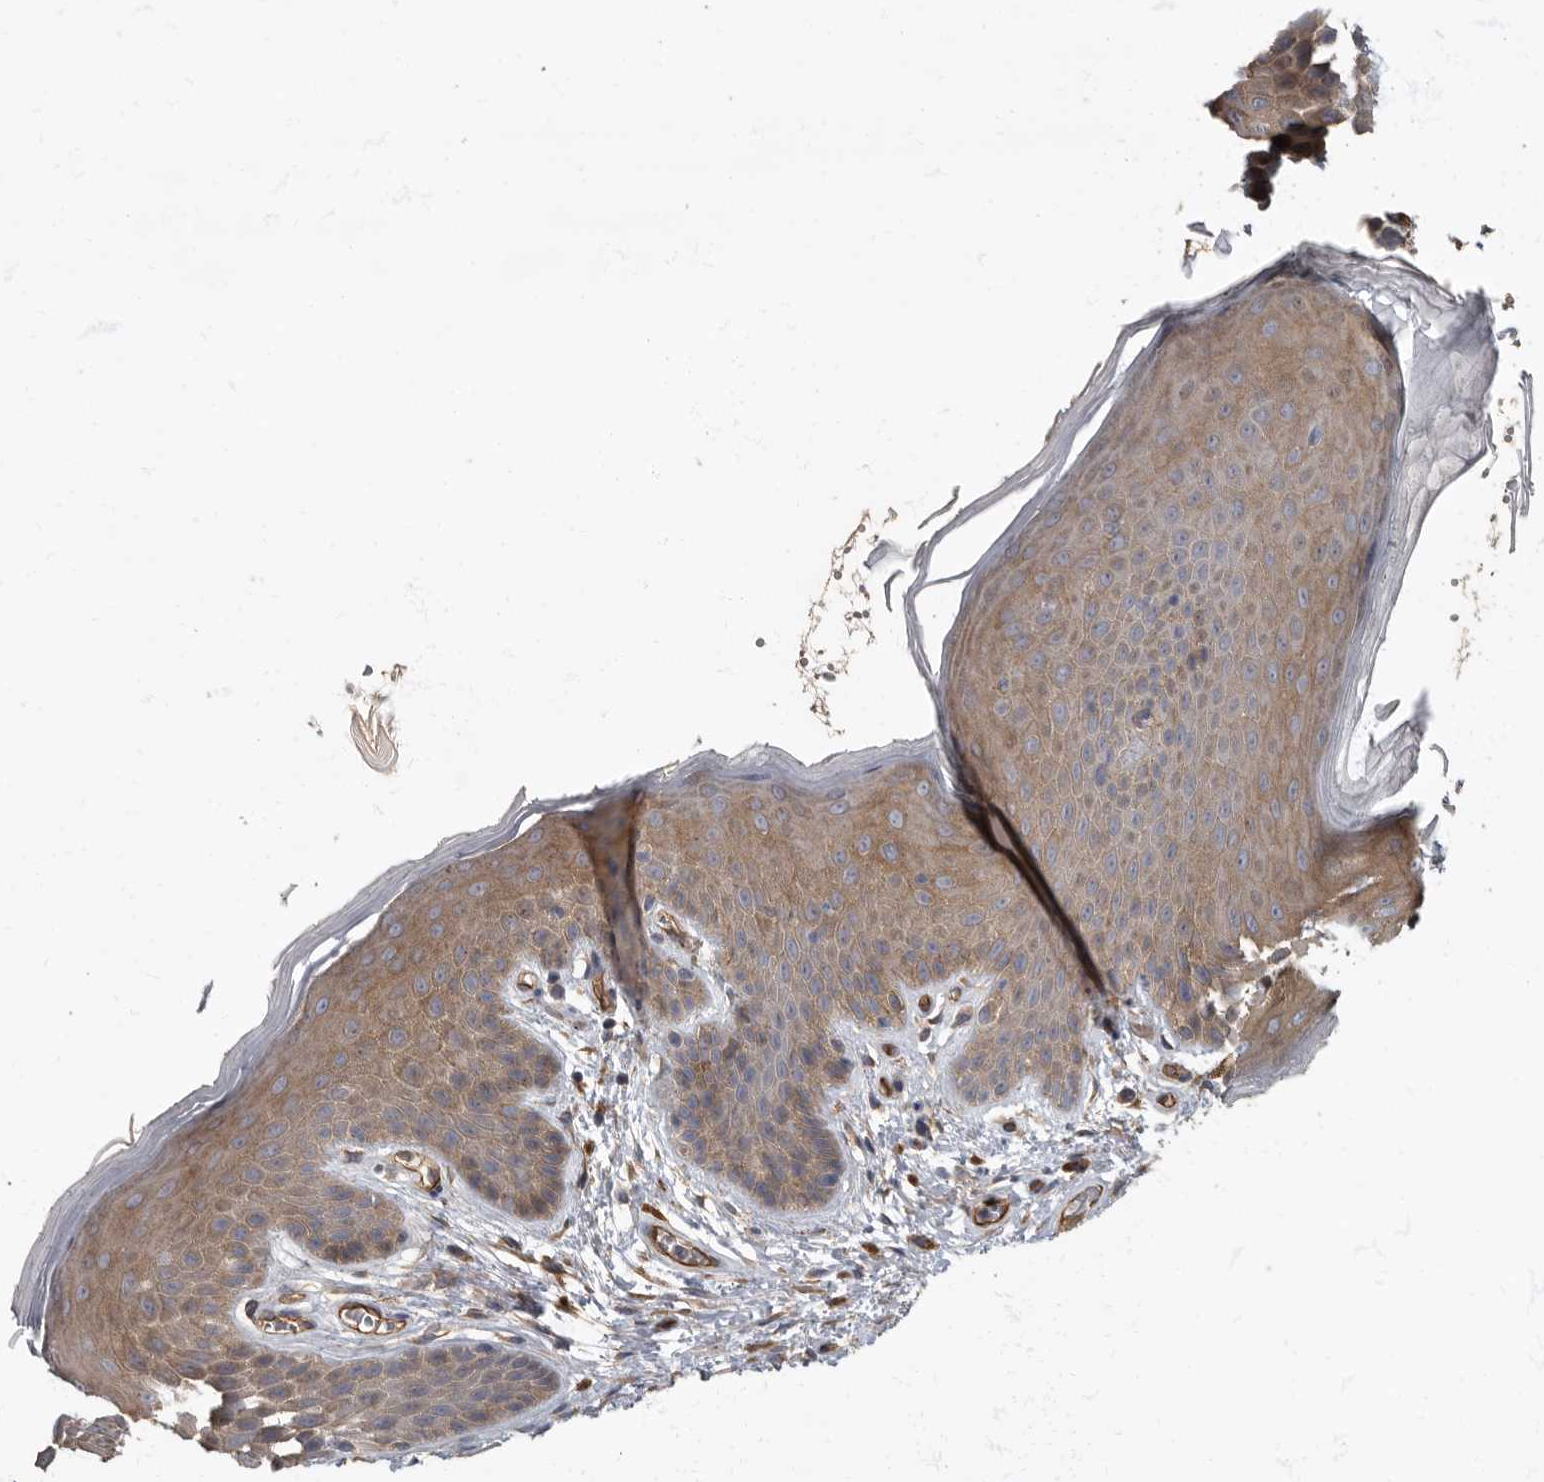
{"staining": {"intensity": "weak", "quantity": "25%-75%", "location": "cytoplasmic/membranous"}, "tissue": "skin", "cell_type": "Epidermal cells", "image_type": "normal", "snomed": [{"axis": "morphology", "description": "Normal tissue, NOS"}, {"axis": "topography", "description": "Anal"}], "caption": "Weak cytoplasmic/membranous expression is present in approximately 25%-75% of epidermal cells in benign skin. (brown staining indicates protein expression, while blue staining denotes nuclei).", "gene": "PDK1", "patient": {"sex": "male", "age": 74}}